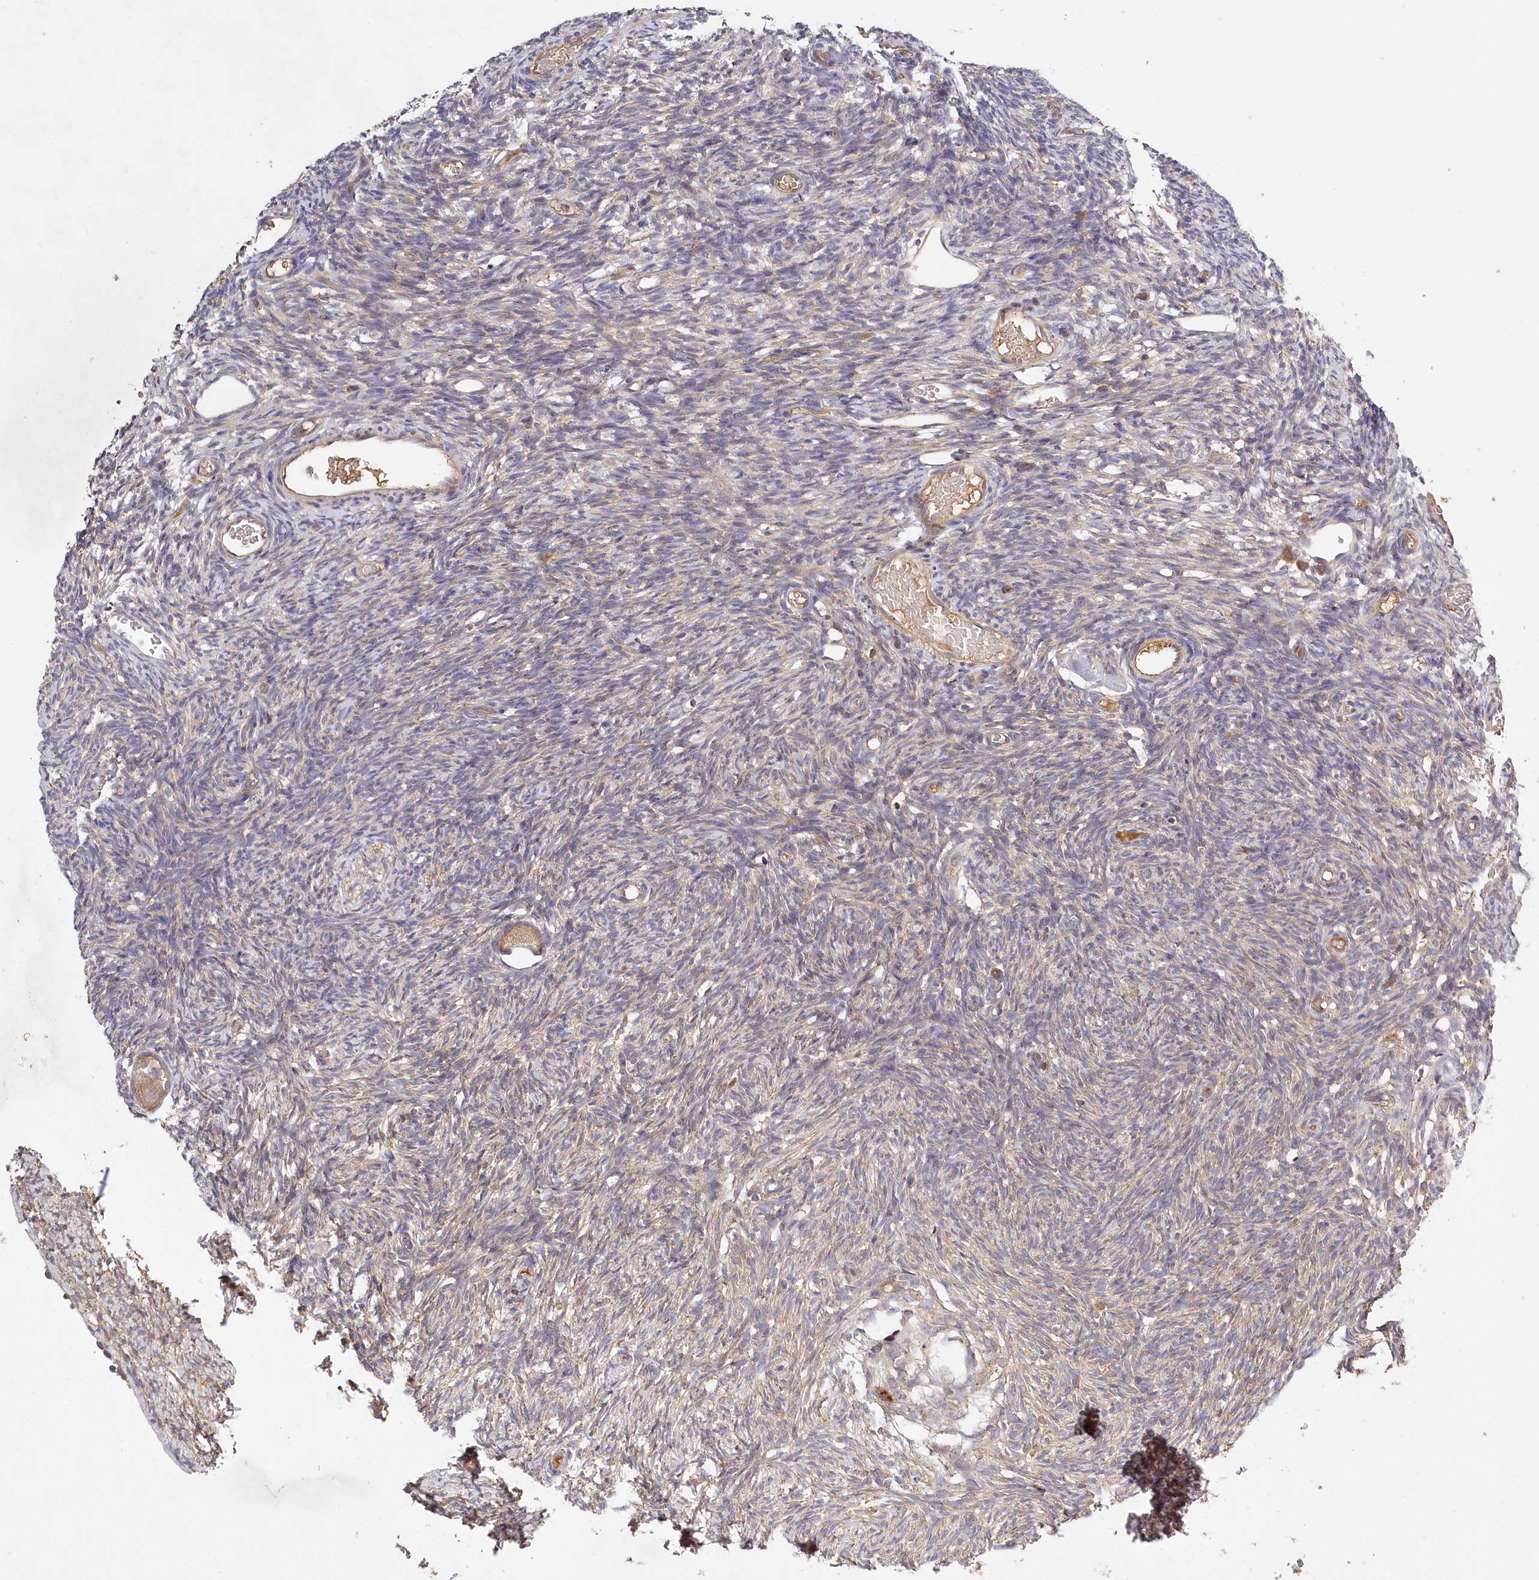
{"staining": {"intensity": "weak", "quantity": ">75%", "location": "cytoplasmic/membranous"}, "tissue": "ovary", "cell_type": "Follicle cells", "image_type": "normal", "snomed": [{"axis": "morphology", "description": "Normal tissue, NOS"}, {"axis": "topography", "description": "Ovary"}], "caption": "Immunohistochemistry (IHC) of benign ovary displays low levels of weak cytoplasmic/membranous expression in about >75% of follicle cells.", "gene": "LSS", "patient": {"sex": "female", "age": 35}}